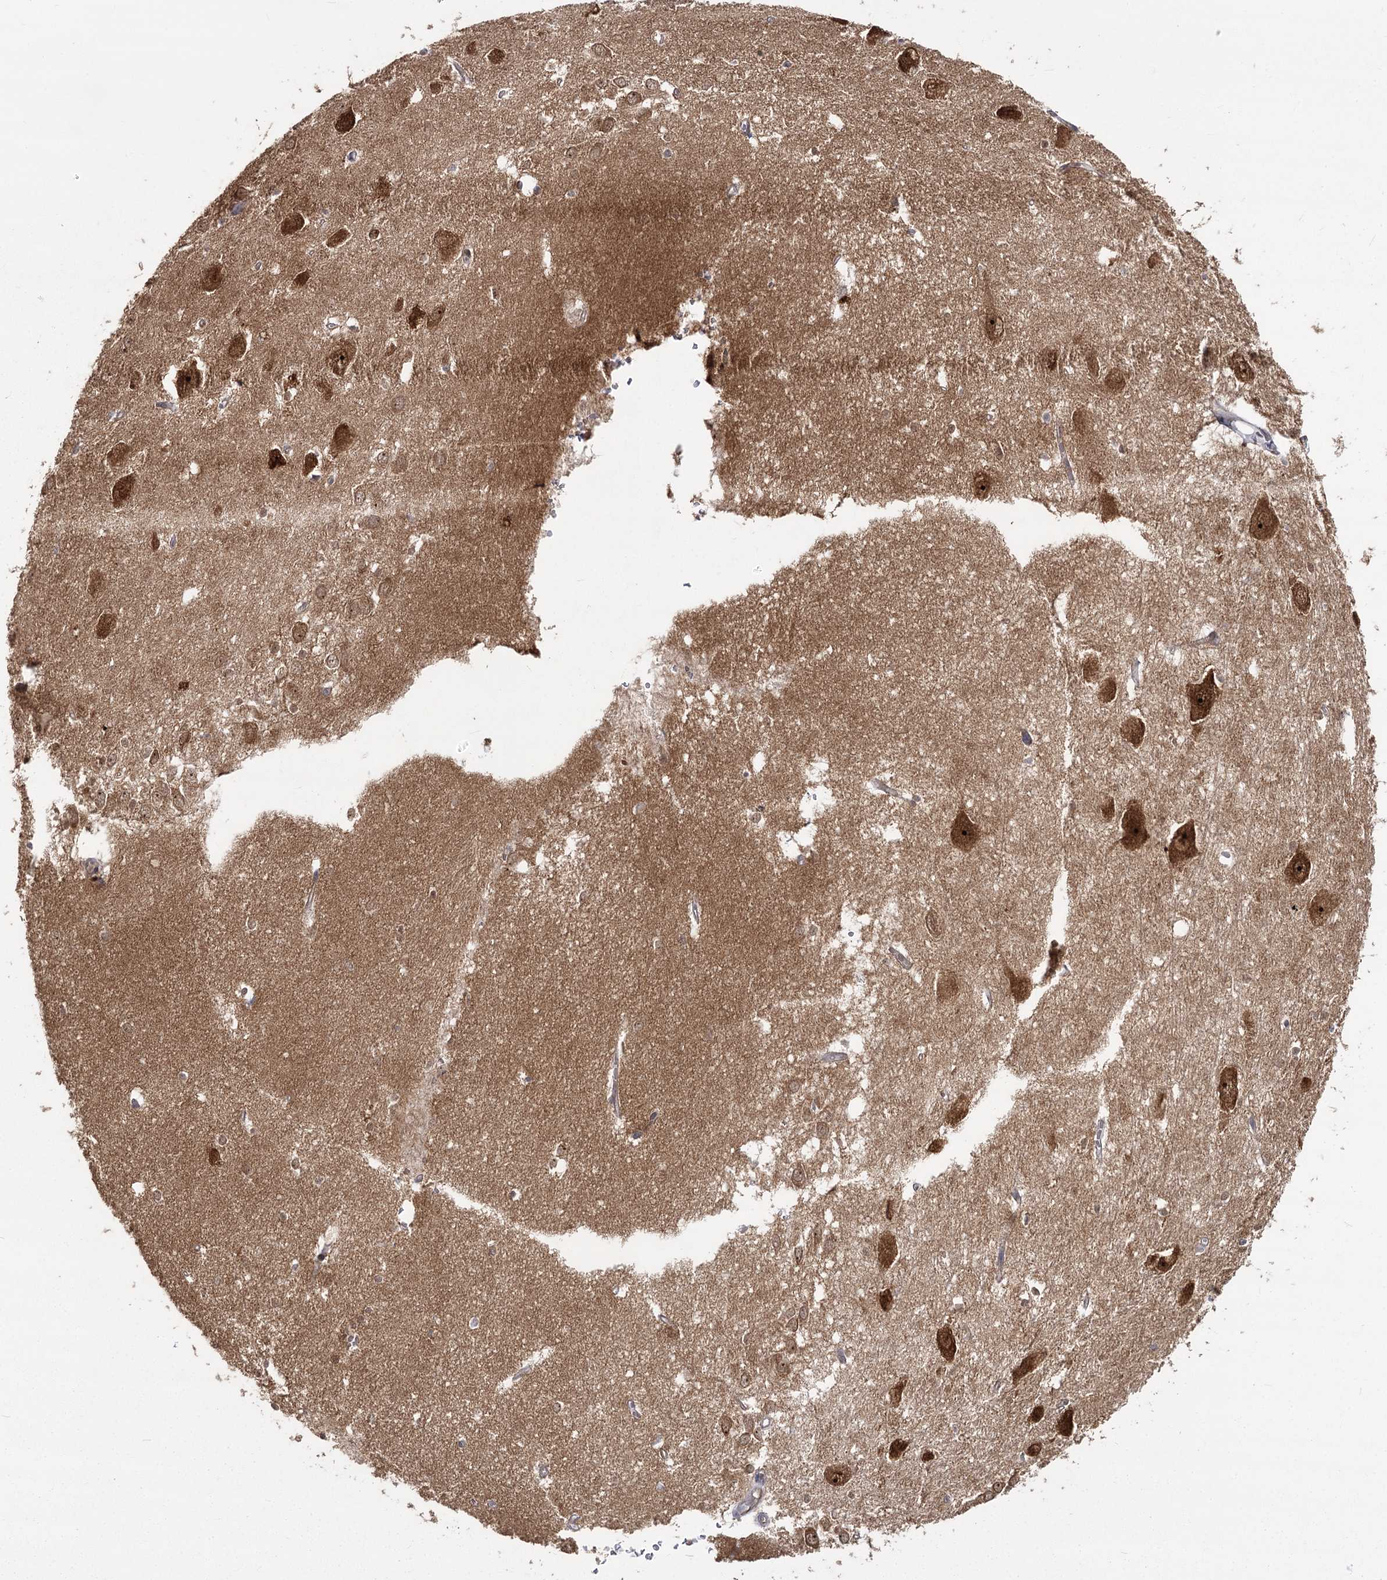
{"staining": {"intensity": "moderate", "quantity": "<25%", "location": "cytoplasmic/membranous"}, "tissue": "hippocampus", "cell_type": "Glial cells", "image_type": "normal", "snomed": [{"axis": "morphology", "description": "Normal tissue, NOS"}, {"axis": "topography", "description": "Hippocampus"}], "caption": "Protein staining of normal hippocampus shows moderate cytoplasmic/membranous staining in approximately <25% of glial cells.", "gene": "AP2M1", "patient": {"sex": "female", "age": 64}}